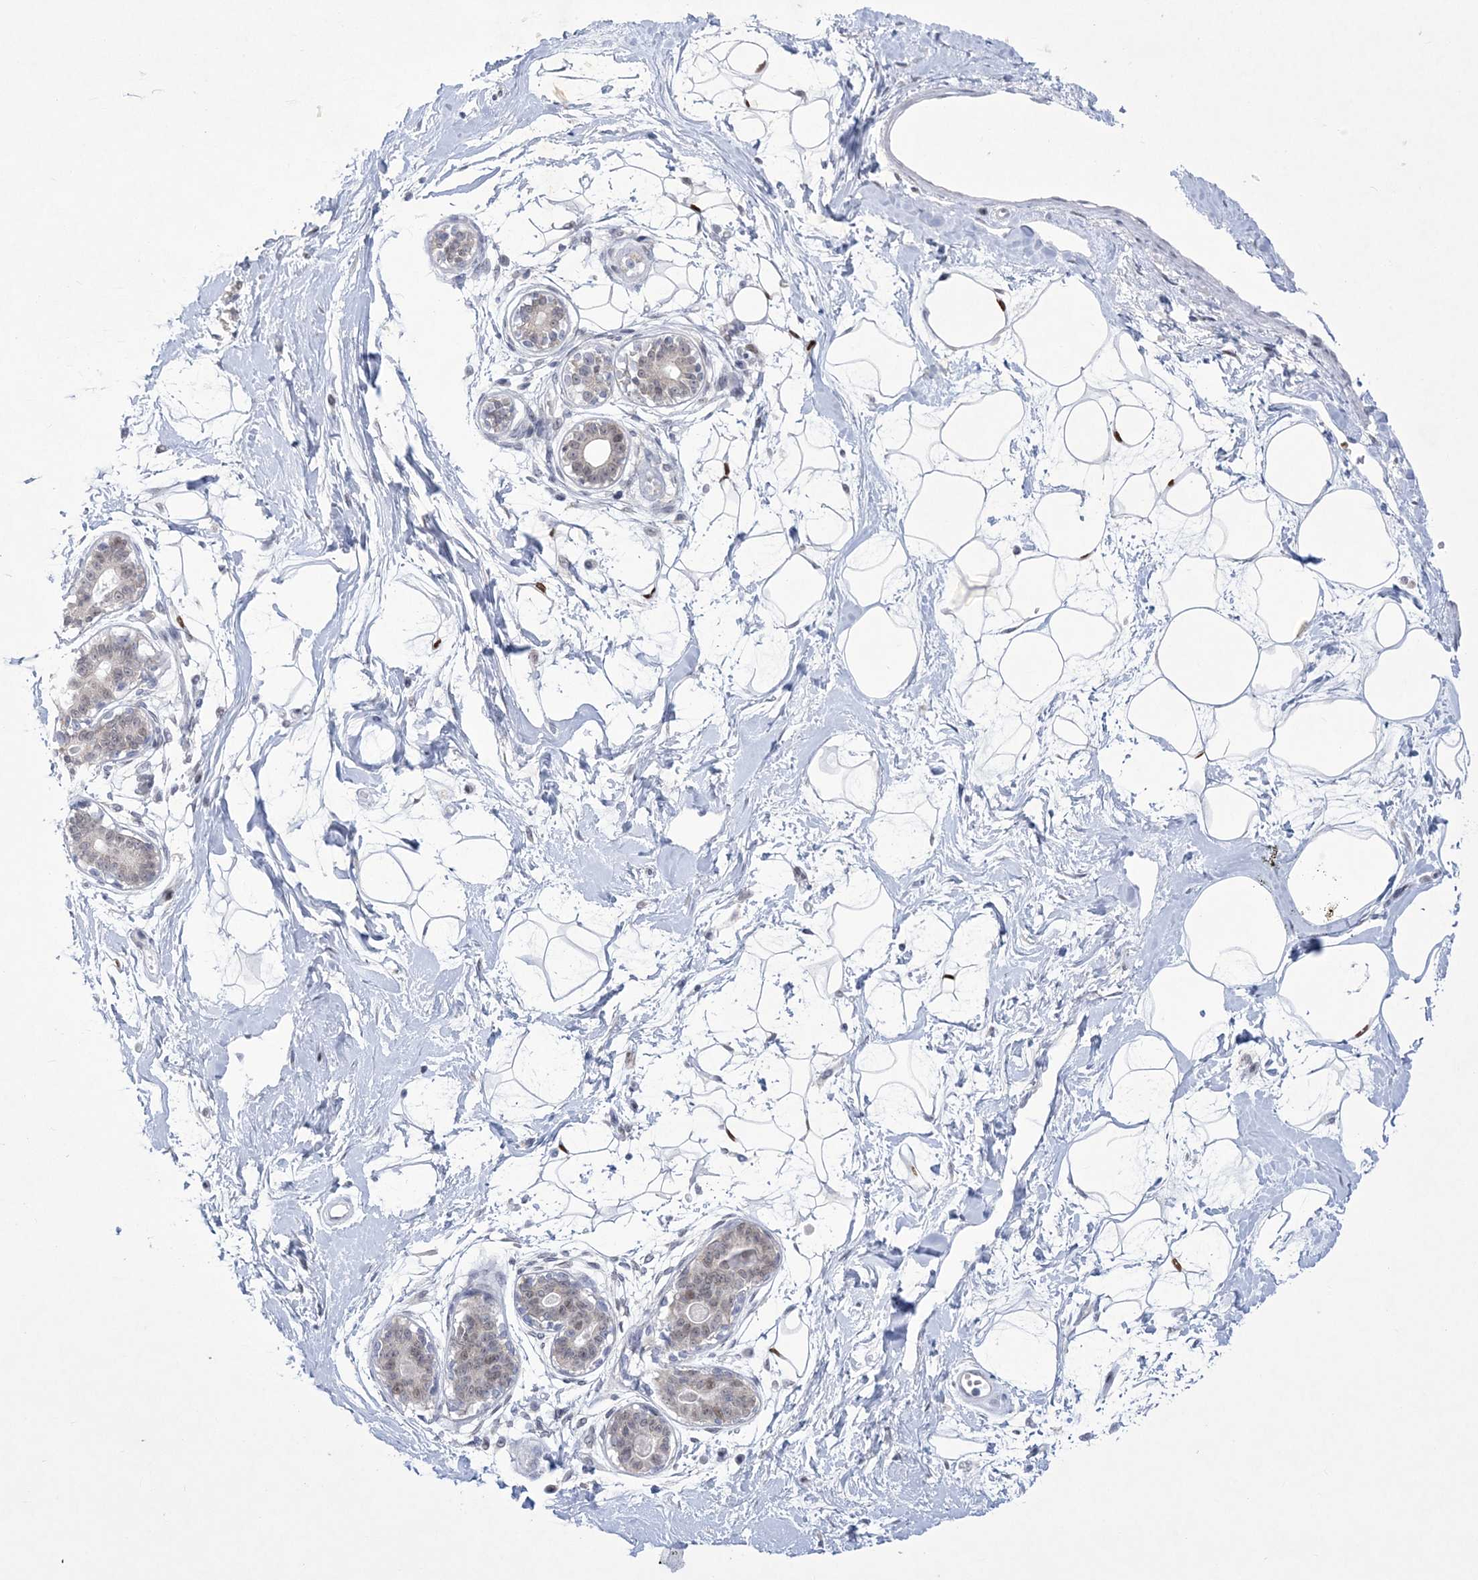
{"staining": {"intensity": "negative", "quantity": "none", "location": "none"}, "tissue": "breast", "cell_type": "Adipocytes", "image_type": "normal", "snomed": [{"axis": "morphology", "description": "Normal tissue, NOS"}, {"axis": "topography", "description": "Breast"}], "caption": "Breast stained for a protein using immunohistochemistry shows no expression adipocytes.", "gene": "WDR27", "patient": {"sex": "female", "age": 45}}